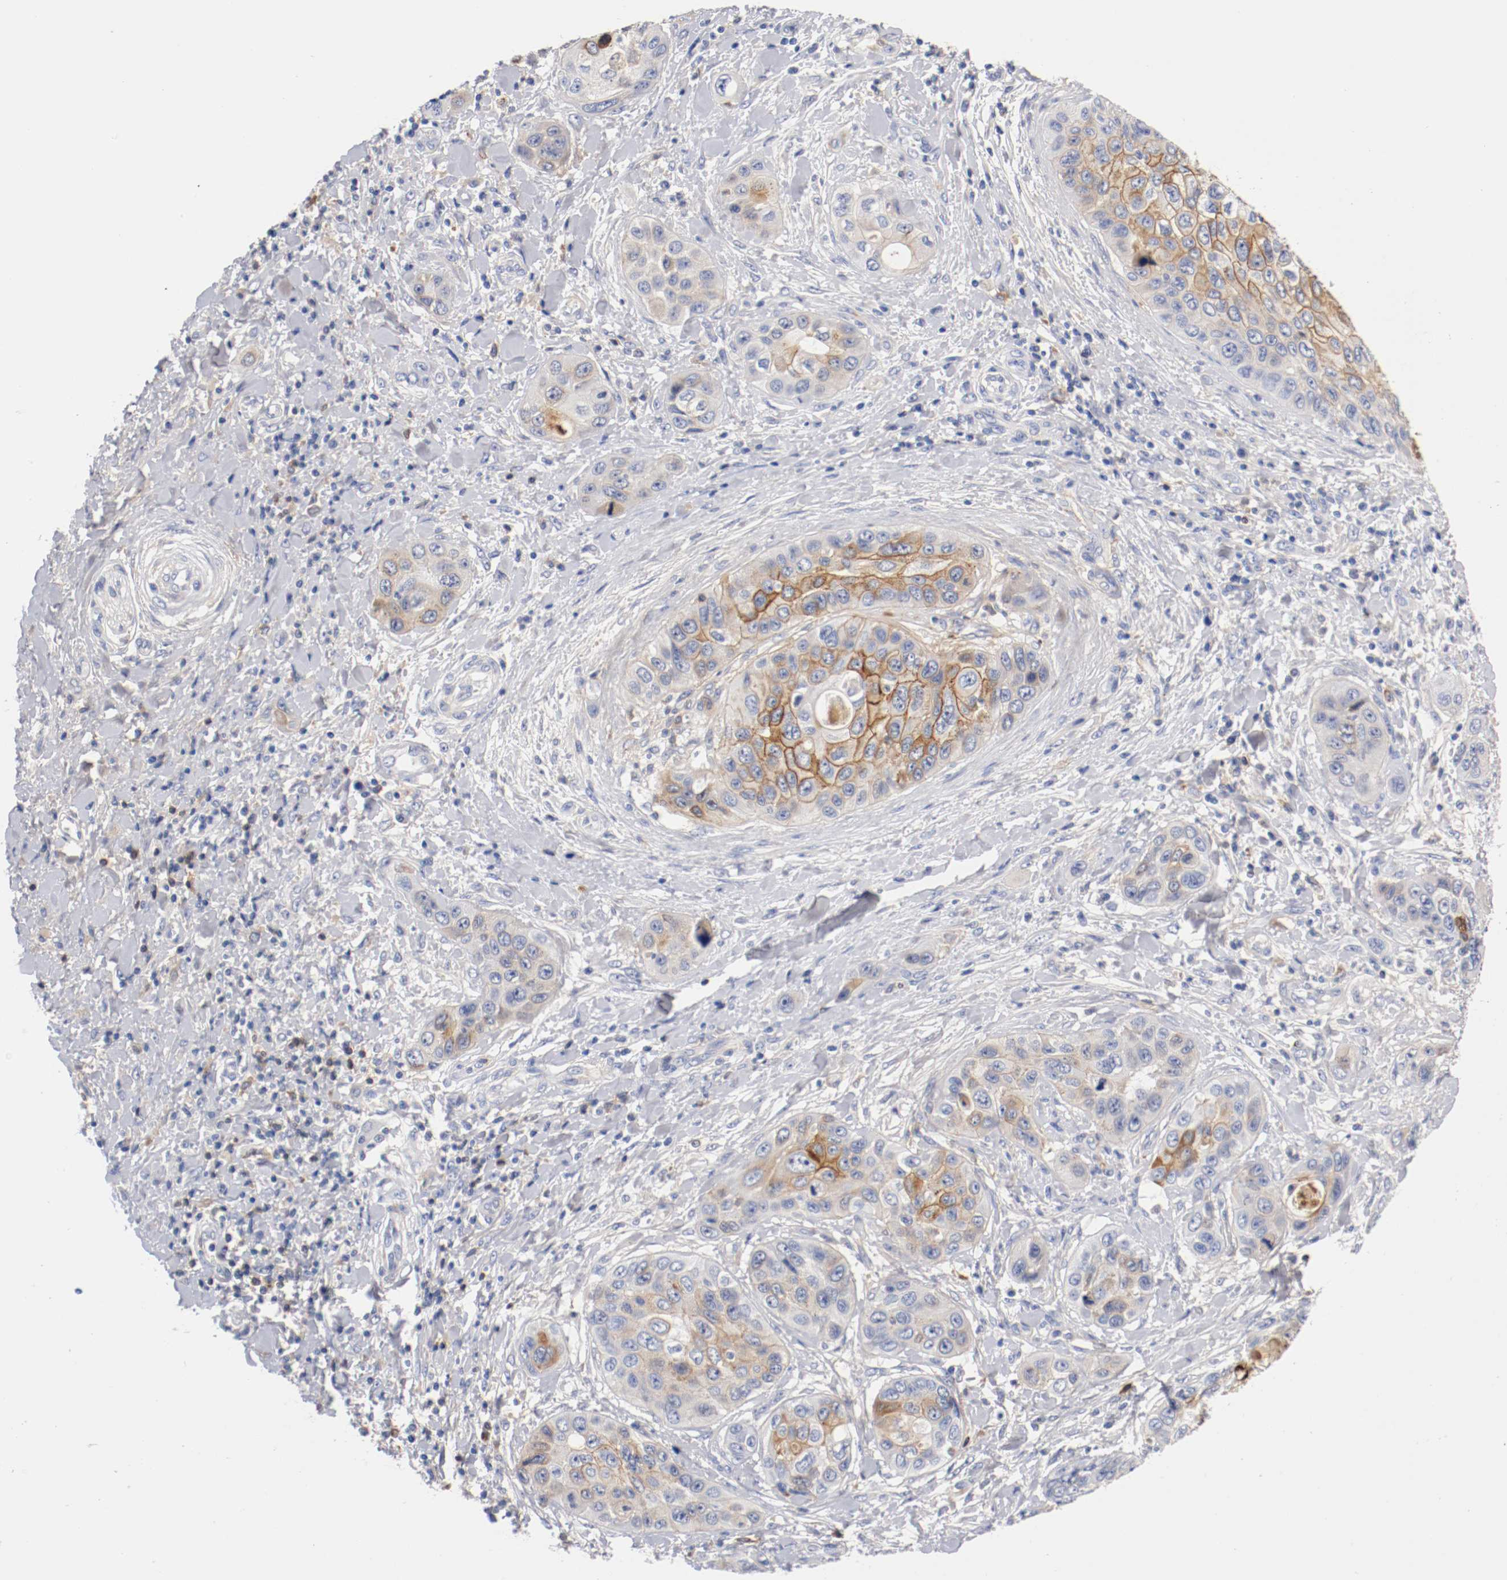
{"staining": {"intensity": "moderate", "quantity": "25%-75%", "location": "cytoplasmic/membranous"}, "tissue": "pancreatic cancer", "cell_type": "Tumor cells", "image_type": "cancer", "snomed": [{"axis": "morphology", "description": "Adenocarcinoma, NOS"}, {"axis": "topography", "description": "Pancreas"}], "caption": "Tumor cells show medium levels of moderate cytoplasmic/membranous staining in about 25%-75% of cells in adenocarcinoma (pancreatic). The staining was performed using DAB, with brown indicating positive protein expression. Nuclei are stained blue with hematoxylin.", "gene": "FGFBP1", "patient": {"sex": "female", "age": 70}}